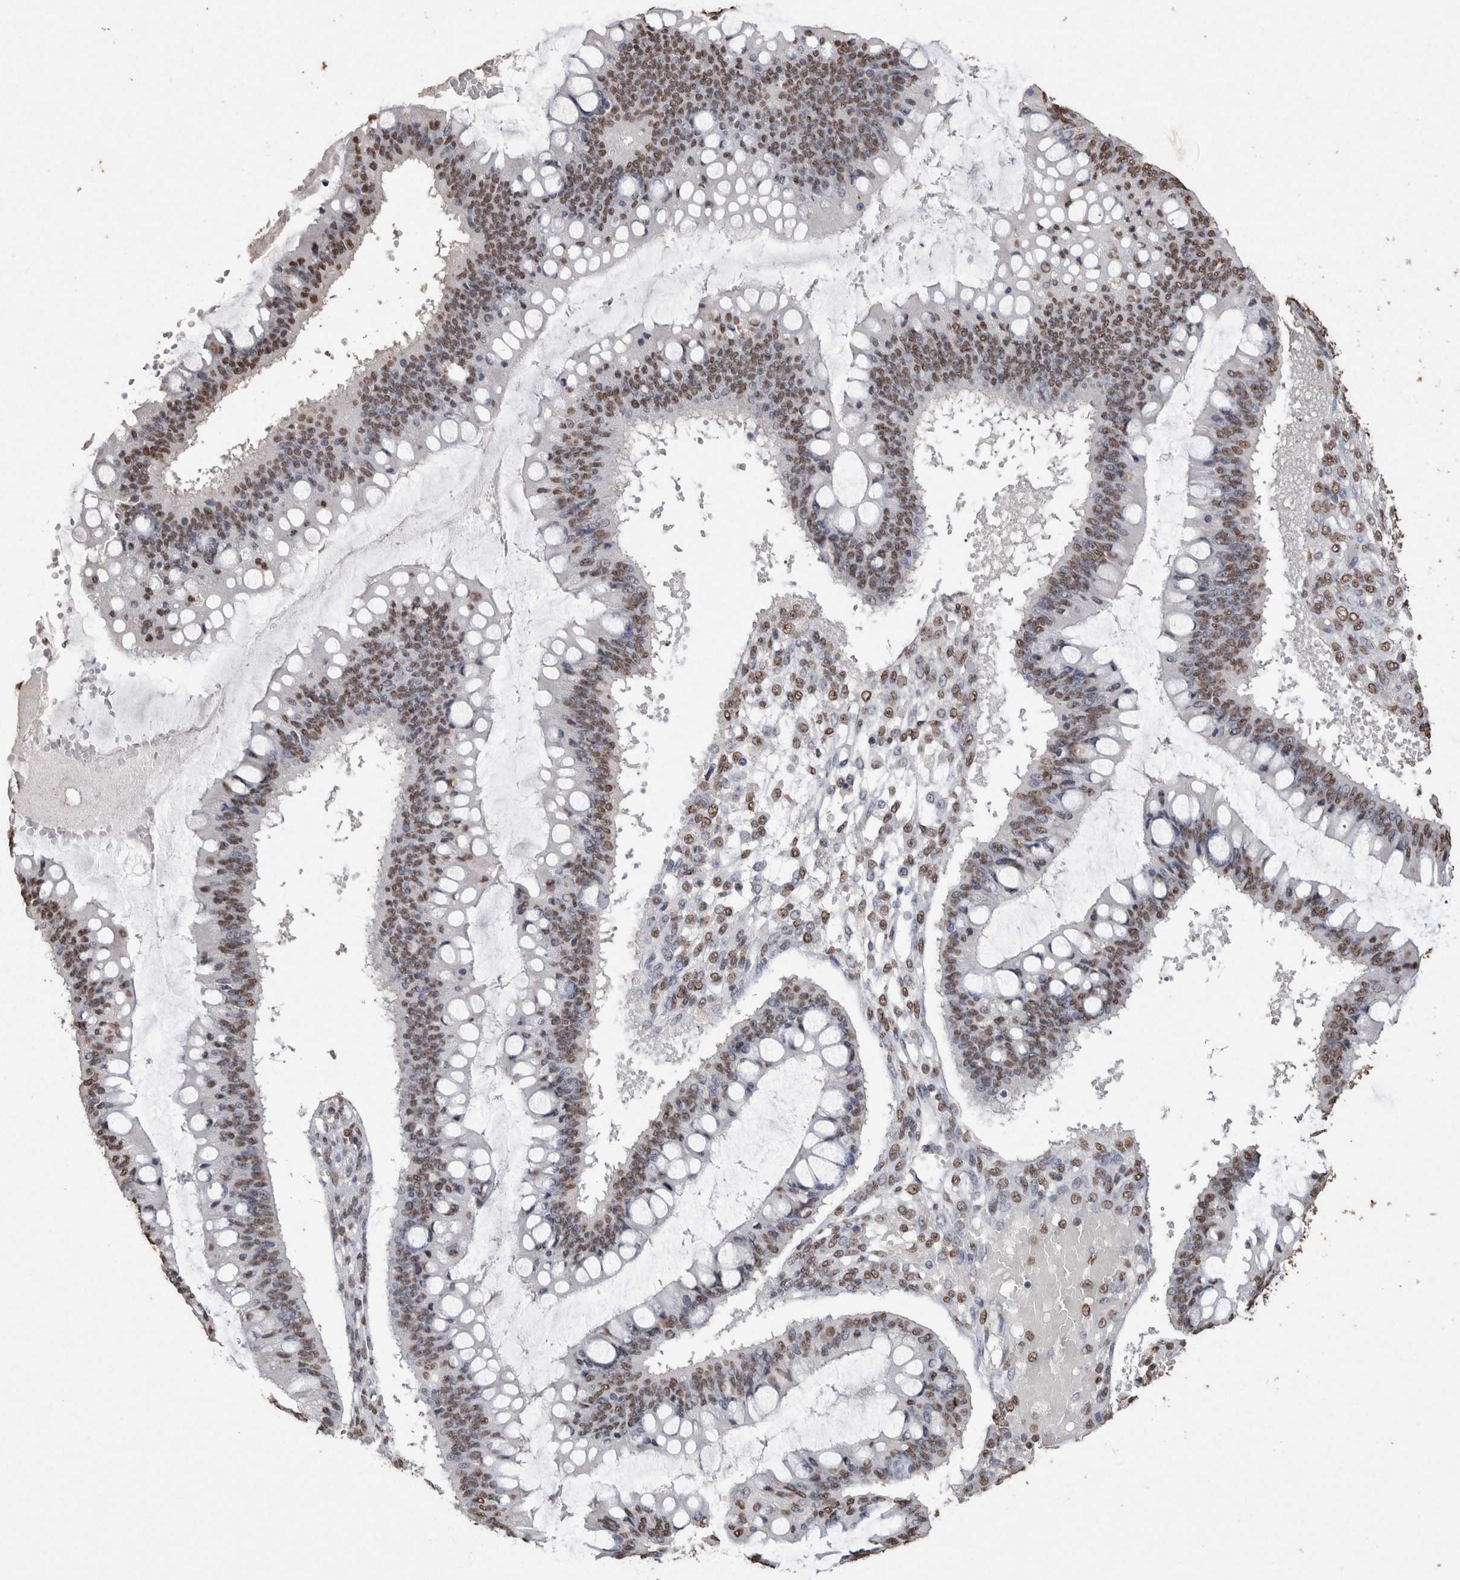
{"staining": {"intensity": "moderate", "quantity": ">75%", "location": "nuclear"}, "tissue": "ovarian cancer", "cell_type": "Tumor cells", "image_type": "cancer", "snomed": [{"axis": "morphology", "description": "Cystadenocarcinoma, mucinous, NOS"}, {"axis": "topography", "description": "Ovary"}], "caption": "Immunohistochemical staining of human mucinous cystadenocarcinoma (ovarian) exhibits medium levels of moderate nuclear protein expression in approximately >75% of tumor cells.", "gene": "NTHL1", "patient": {"sex": "female", "age": 73}}